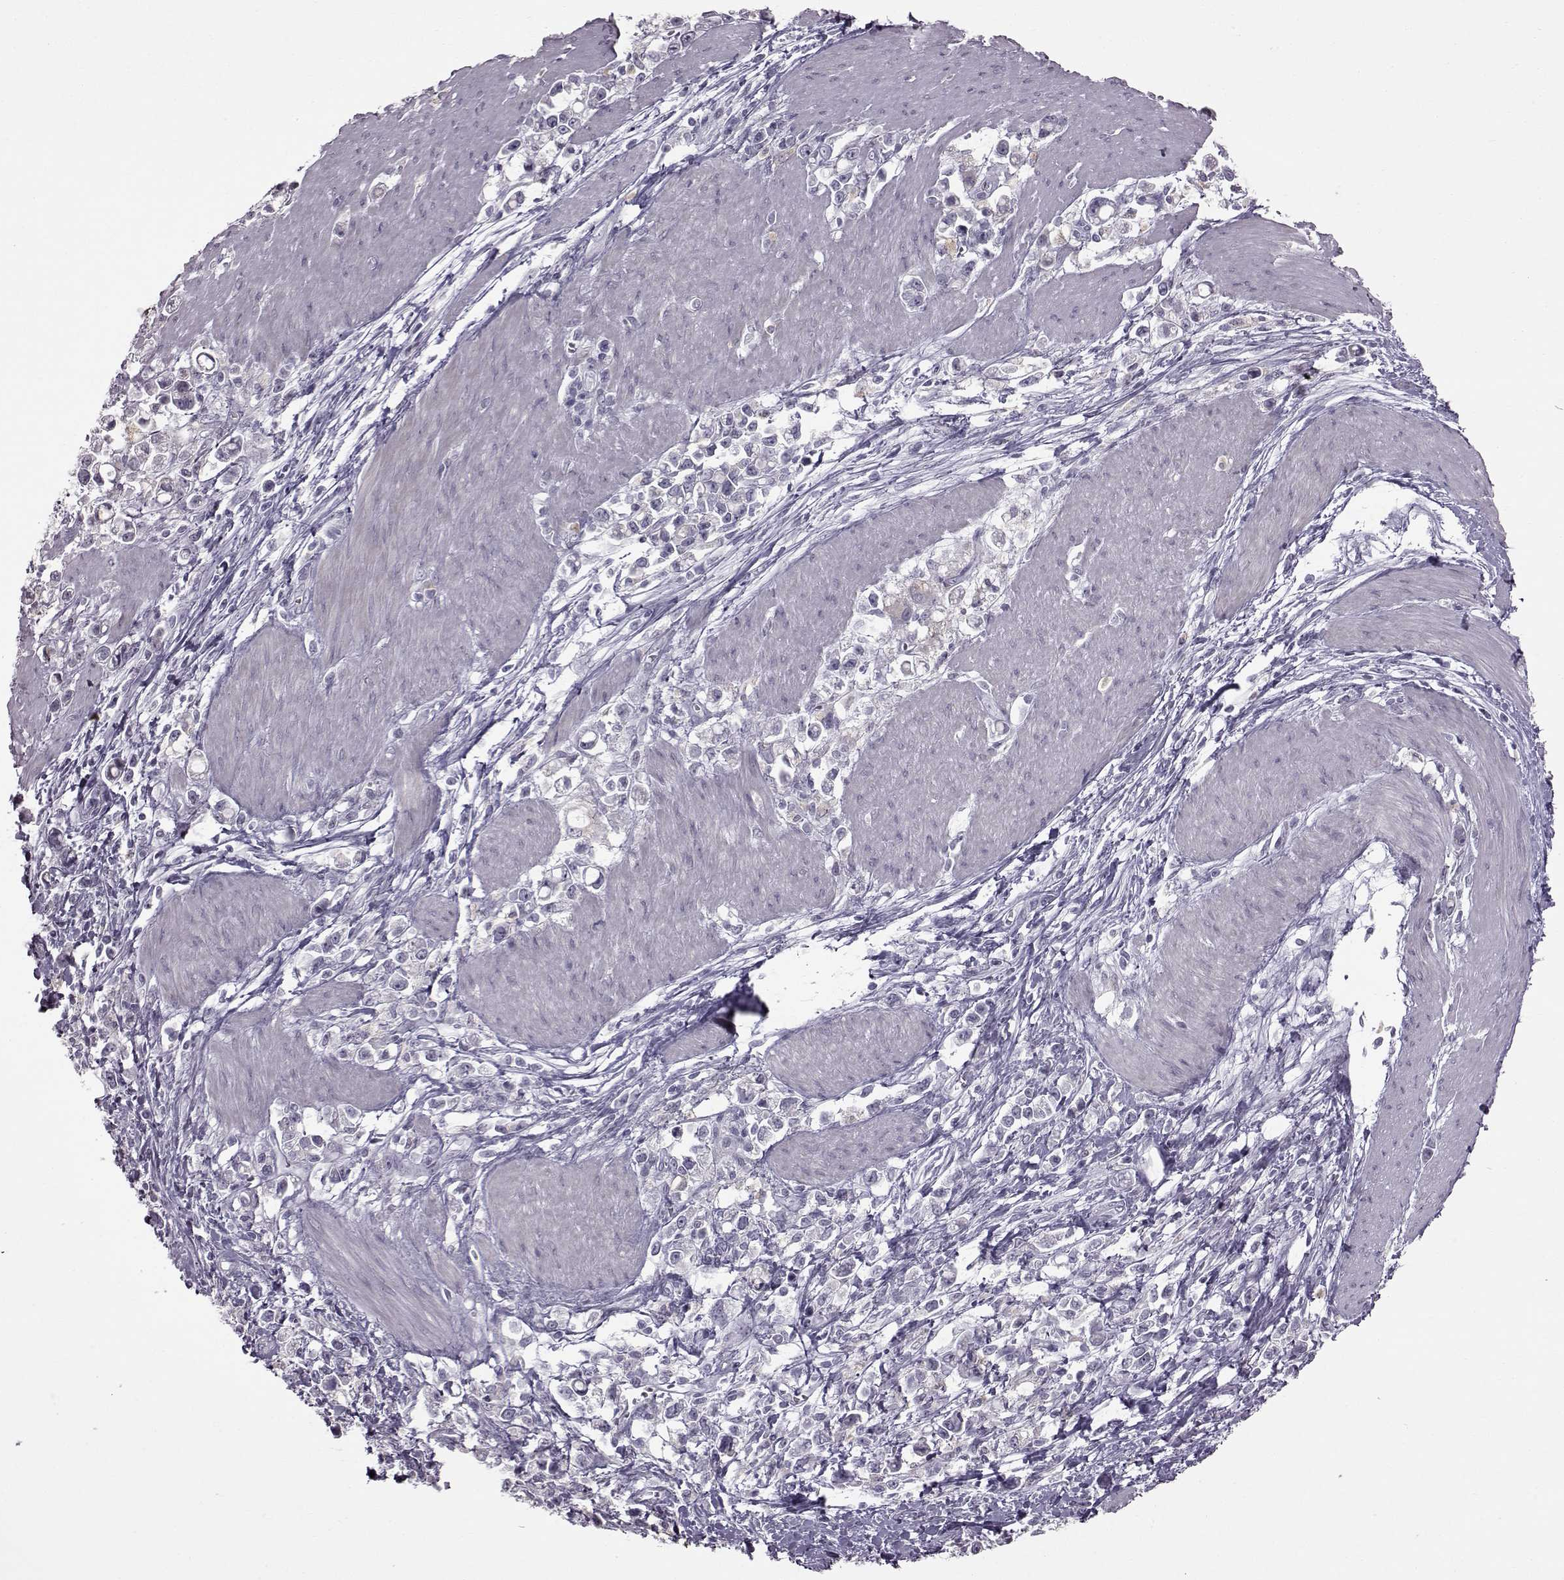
{"staining": {"intensity": "negative", "quantity": "none", "location": "none"}, "tissue": "stomach cancer", "cell_type": "Tumor cells", "image_type": "cancer", "snomed": [{"axis": "morphology", "description": "Adenocarcinoma, NOS"}, {"axis": "topography", "description": "Stomach"}], "caption": "Human stomach adenocarcinoma stained for a protein using immunohistochemistry (IHC) exhibits no staining in tumor cells.", "gene": "SLC28A2", "patient": {"sex": "male", "age": 63}}